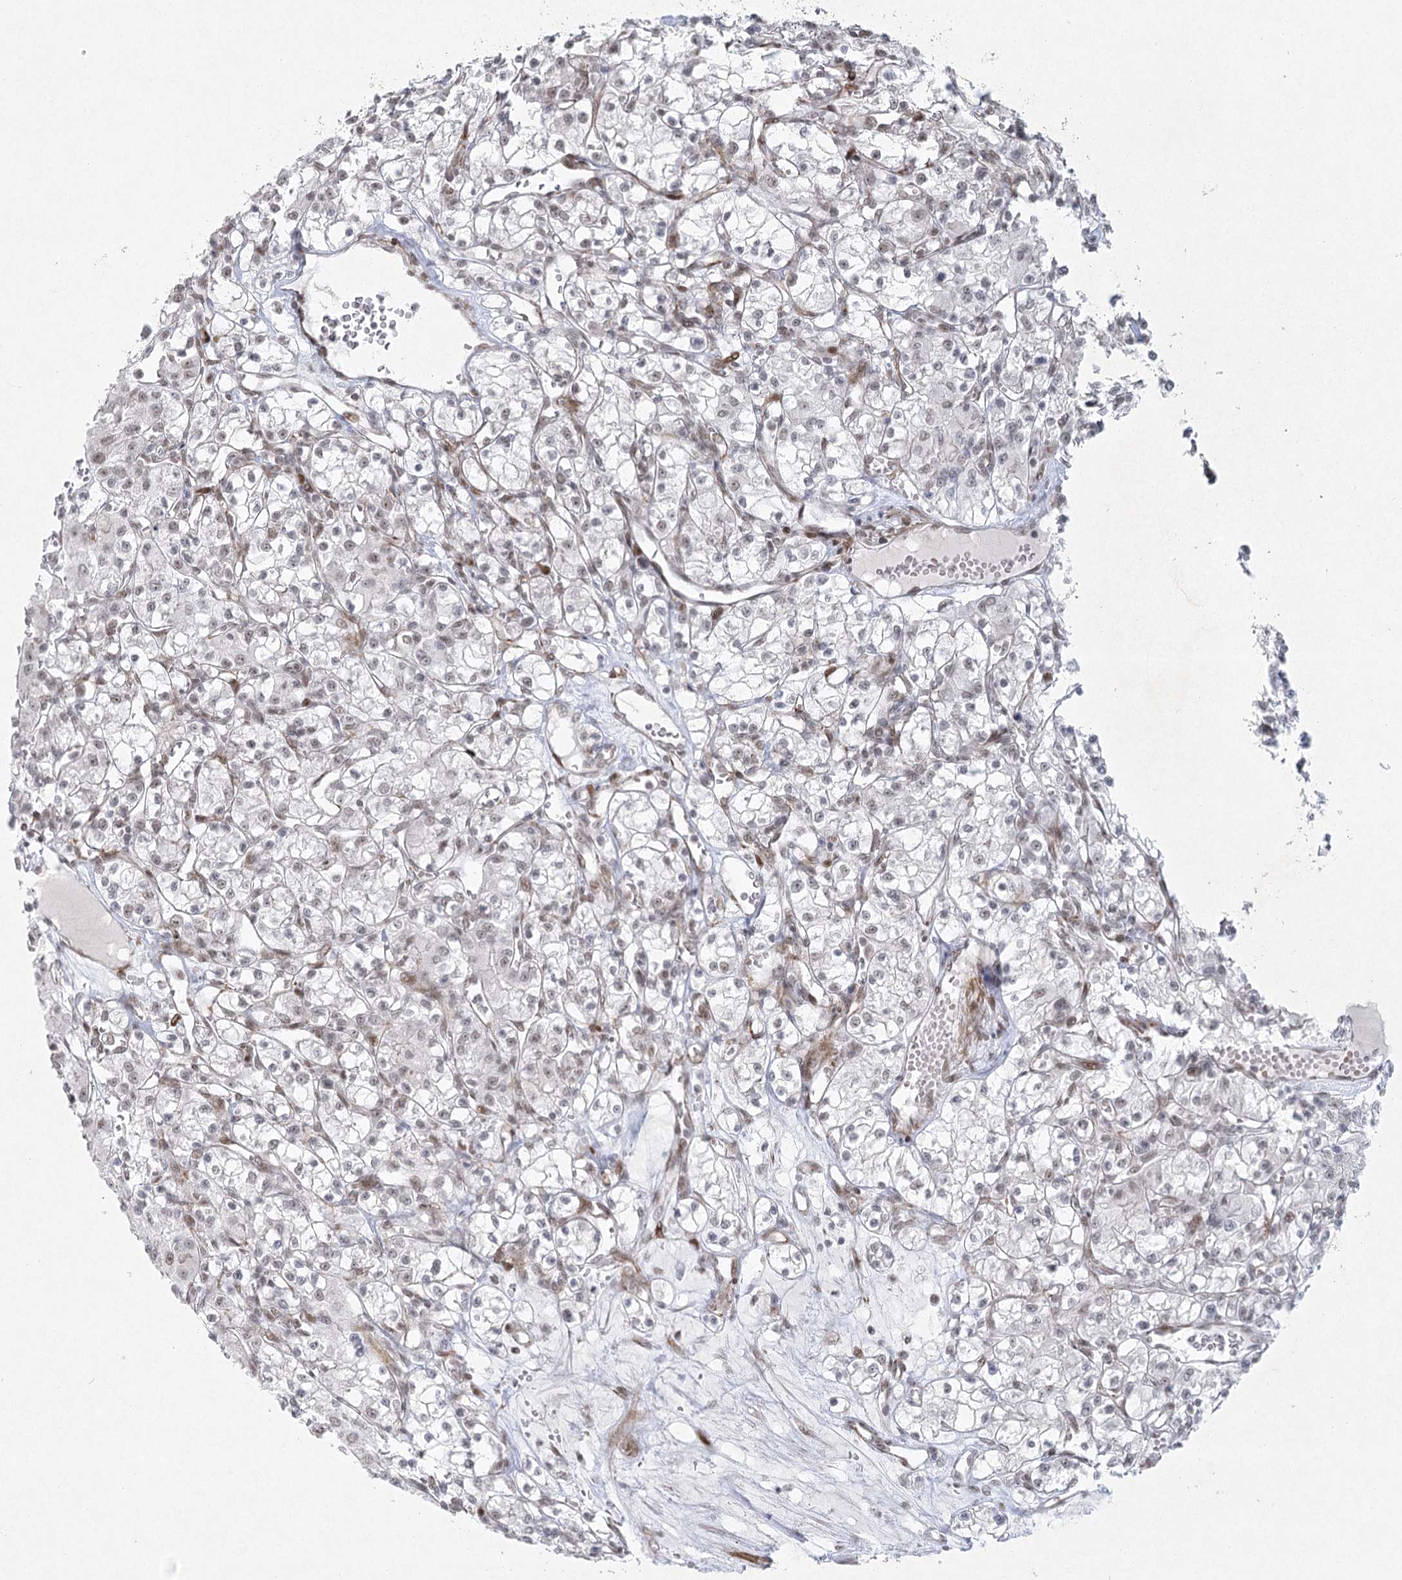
{"staining": {"intensity": "negative", "quantity": "none", "location": "none"}, "tissue": "renal cancer", "cell_type": "Tumor cells", "image_type": "cancer", "snomed": [{"axis": "morphology", "description": "Adenocarcinoma, NOS"}, {"axis": "topography", "description": "Kidney"}], "caption": "Immunohistochemistry image of neoplastic tissue: renal adenocarcinoma stained with DAB reveals no significant protein expression in tumor cells.", "gene": "U2SURP", "patient": {"sex": "female", "age": 59}}